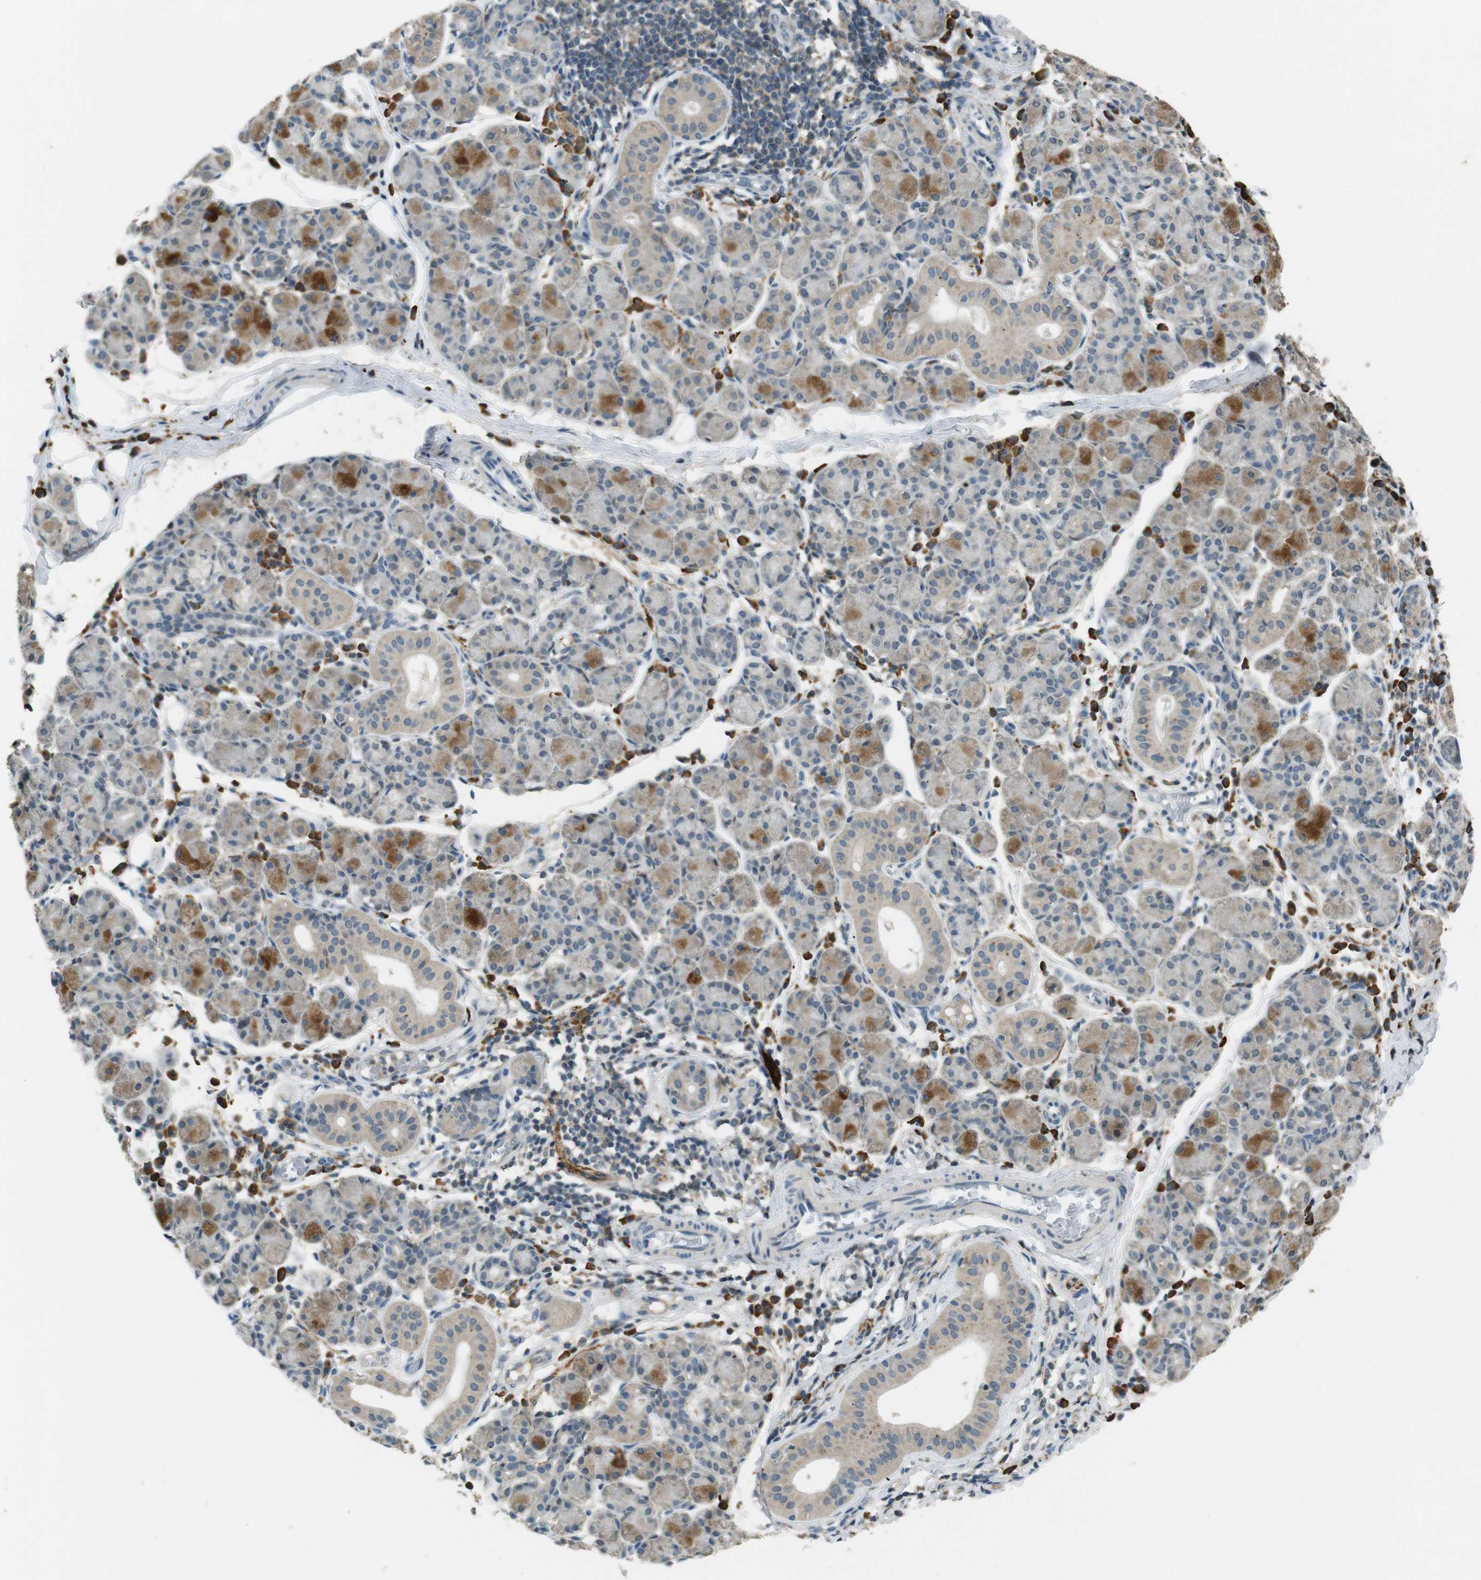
{"staining": {"intensity": "moderate", "quantity": "25%-75%", "location": "cytoplasmic/membranous"}, "tissue": "salivary gland", "cell_type": "Glandular cells", "image_type": "normal", "snomed": [{"axis": "morphology", "description": "Normal tissue, NOS"}, {"axis": "morphology", "description": "Inflammation, NOS"}, {"axis": "topography", "description": "Lymph node"}, {"axis": "topography", "description": "Salivary gland"}], "caption": "Protein analysis of unremarkable salivary gland reveals moderate cytoplasmic/membranous positivity in about 25%-75% of glandular cells. (Stains: DAB (3,3'-diaminobenzidine) in brown, nuclei in blue, Microscopy: brightfield microscopy at high magnification).", "gene": "MAGI2", "patient": {"sex": "male", "age": 3}}